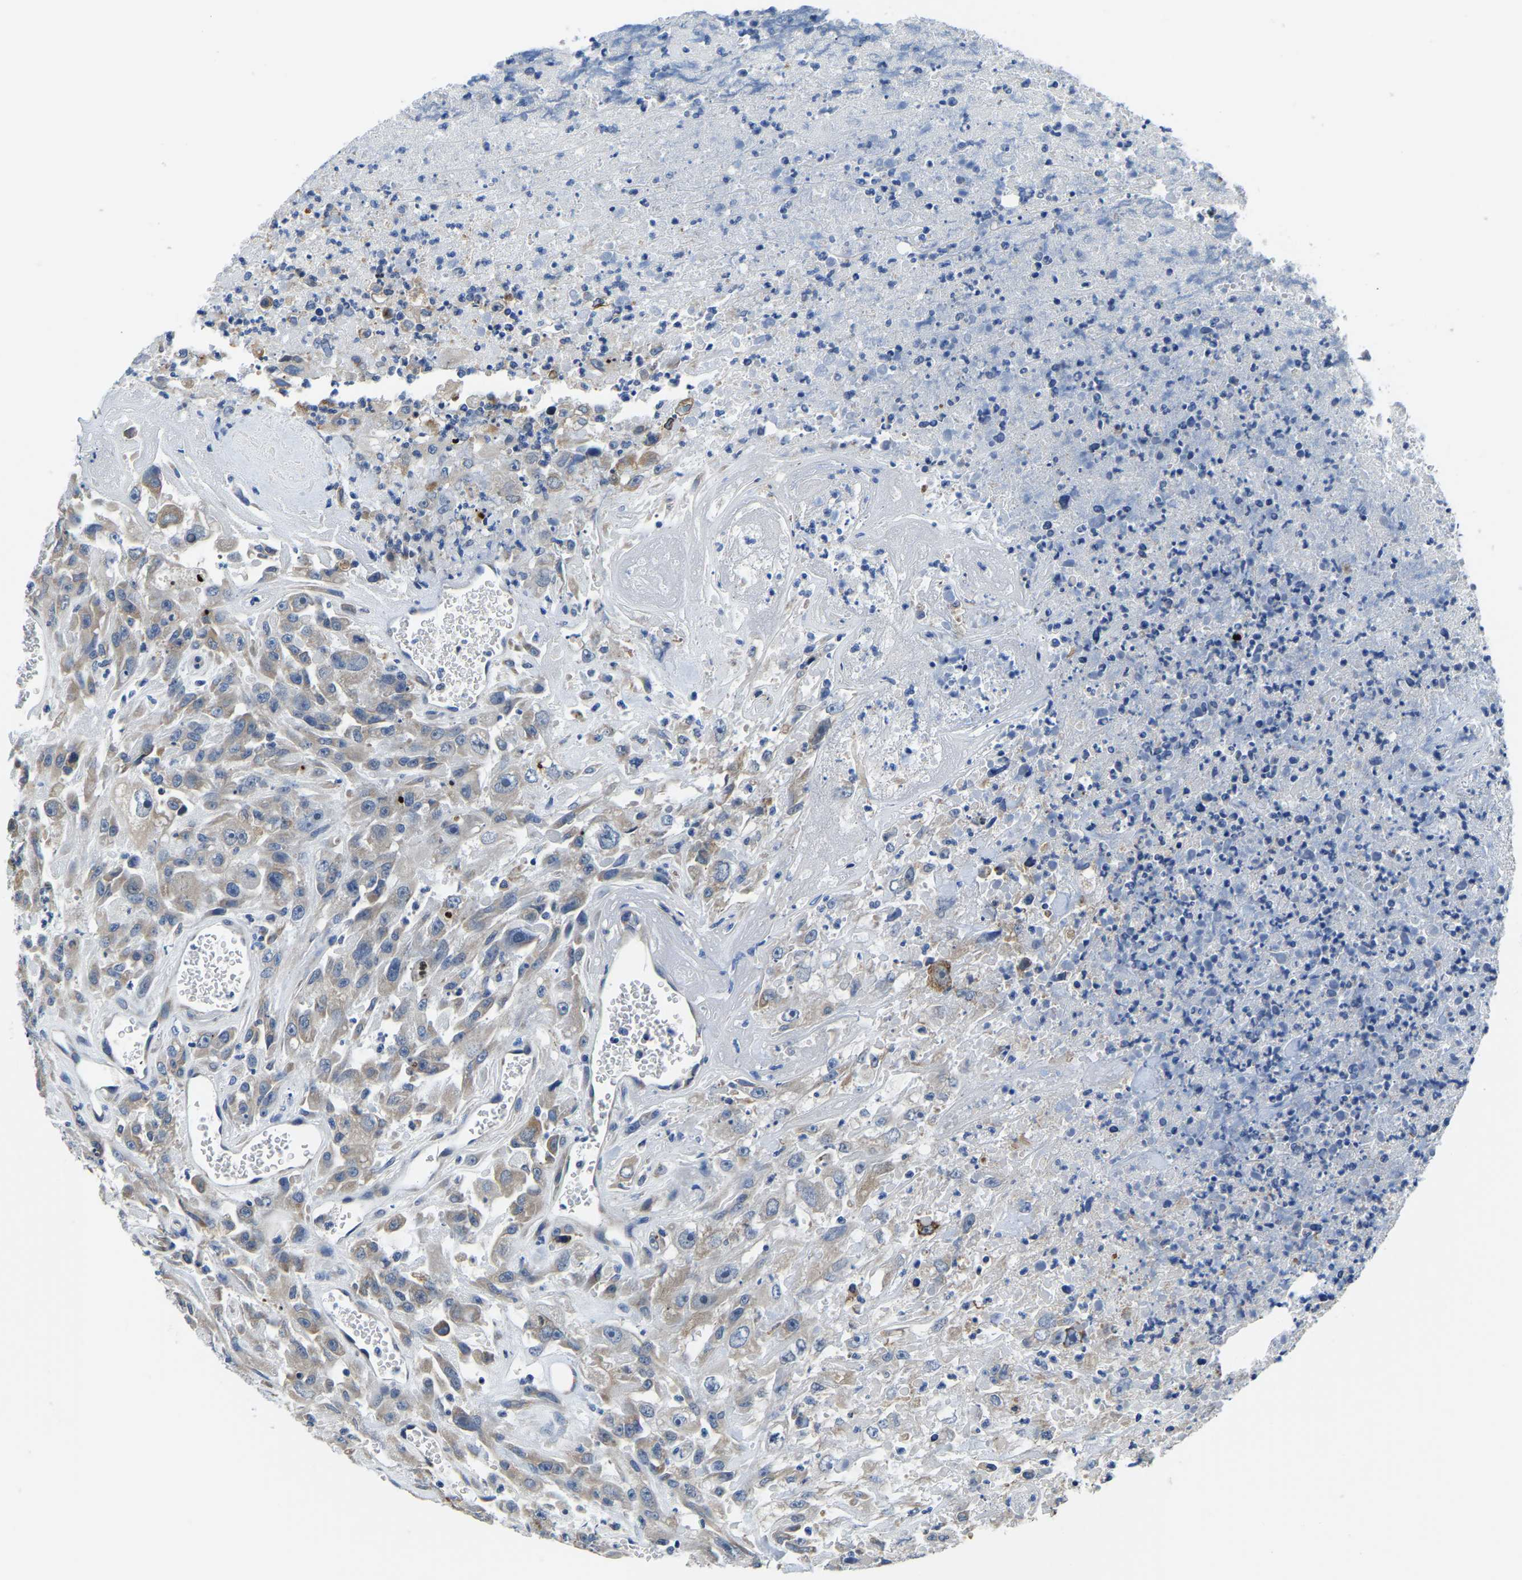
{"staining": {"intensity": "weak", "quantity": ">75%", "location": "cytoplasmic/membranous"}, "tissue": "urothelial cancer", "cell_type": "Tumor cells", "image_type": "cancer", "snomed": [{"axis": "morphology", "description": "Urothelial carcinoma, High grade"}, {"axis": "topography", "description": "Urinary bladder"}], "caption": "Urothelial carcinoma (high-grade) stained with DAB immunohistochemistry (IHC) exhibits low levels of weak cytoplasmic/membranous staining in approximately >75% of tumor cells.", "gene": "LIAS", "patient": {"sex": "male", "age": 46}}